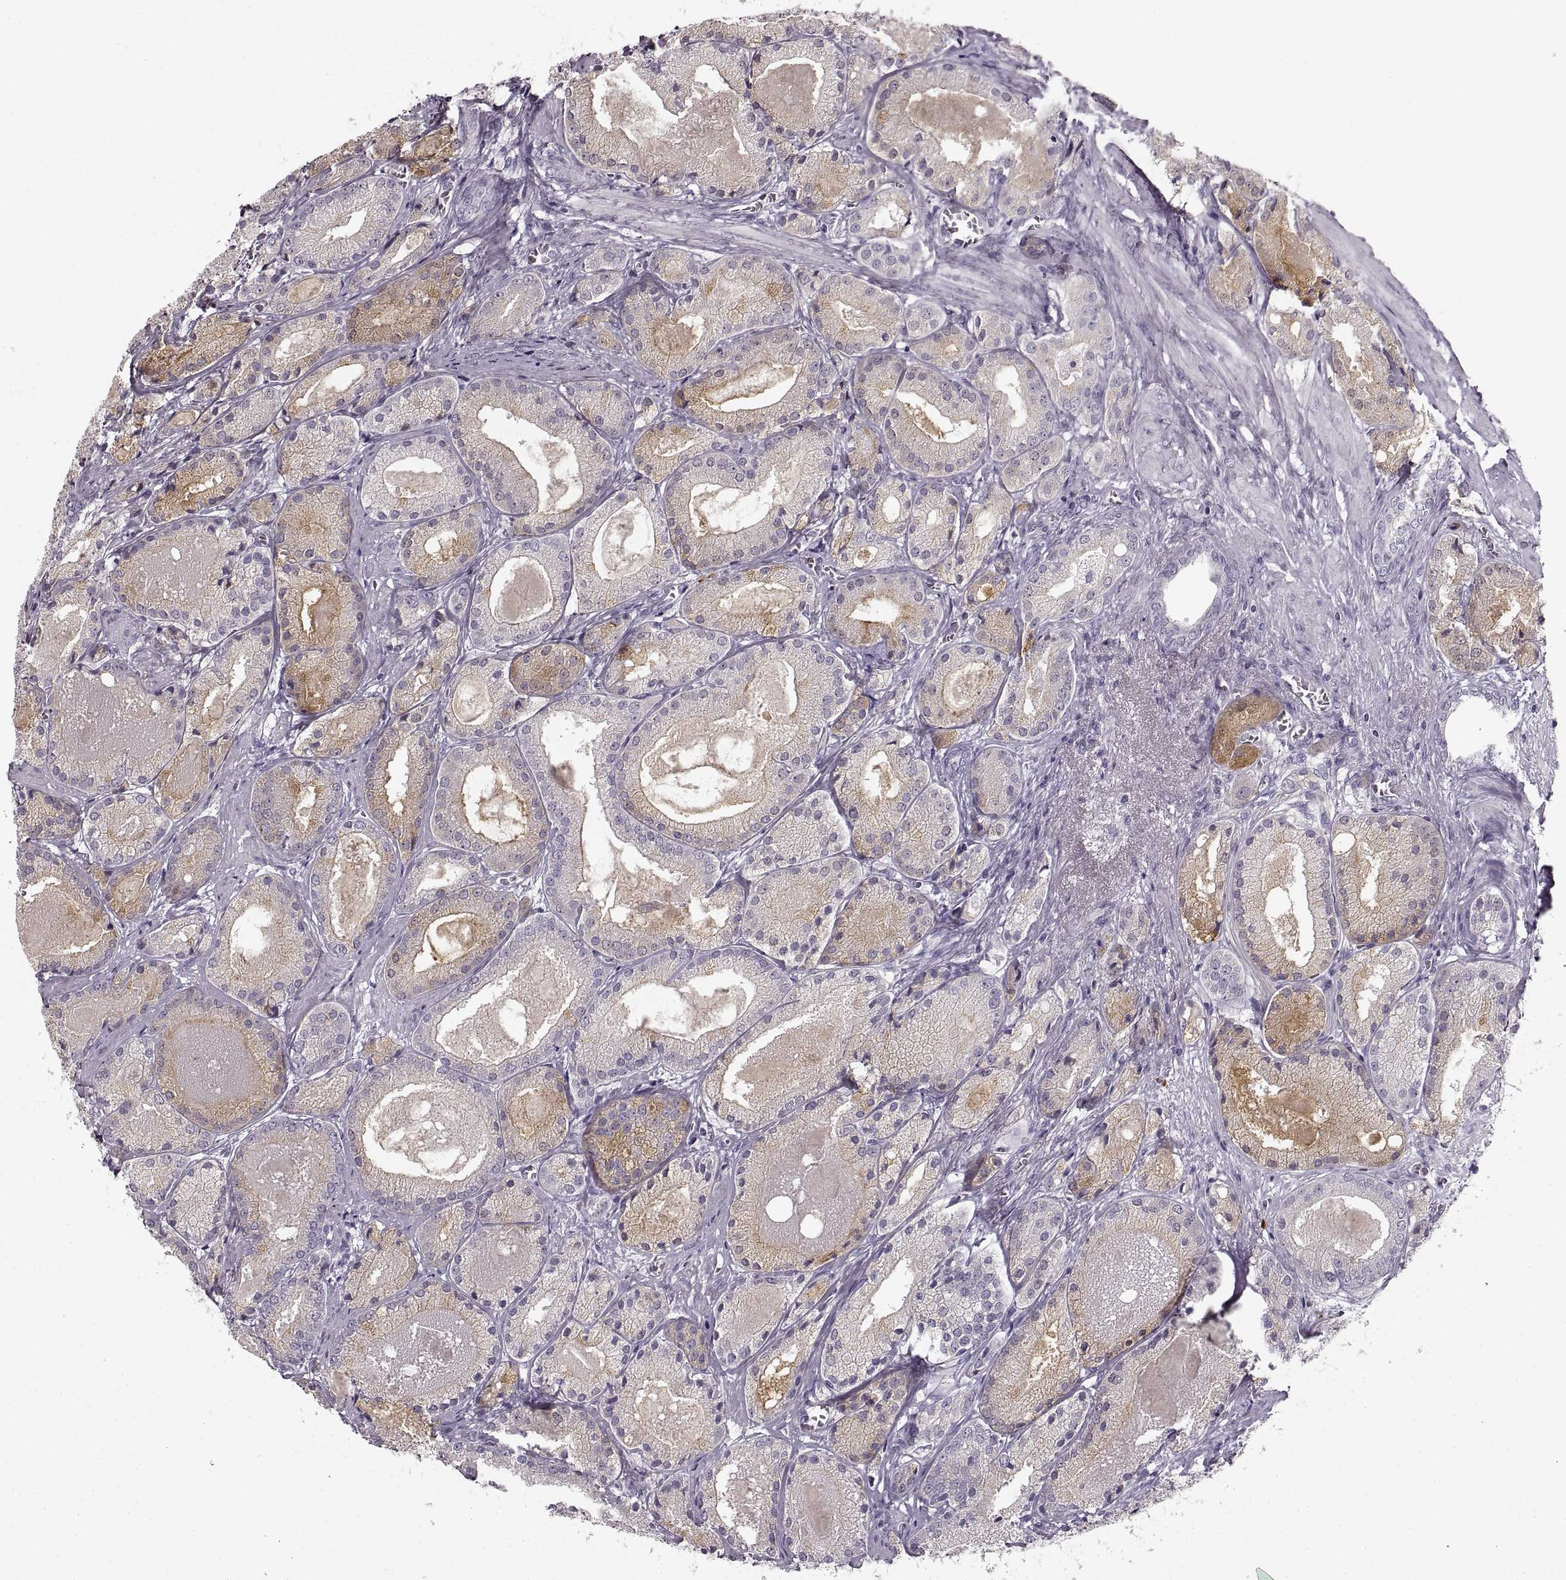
{"staining": {"intensity": "weak", "quantity": "25%-75%", "location": "cytoplasmic/membranous"}, "tissue": "prostate cancer", "cell_type": "Tumor cells", "image_type": "cancer", "snomed": [{"axis": "morphology", "description": "Adenocarcinoma, High grade"}, {"axis": "topography", "description": "Prostate"}], "caption": "Weak cytoplasmic/membranous positivity is present in about 25%-75% of tumor cells in prostate cancer (high-grade adenocarcinoma).", "gene": "CNTN1", "patient": {"sex": "male", "age": 66}}